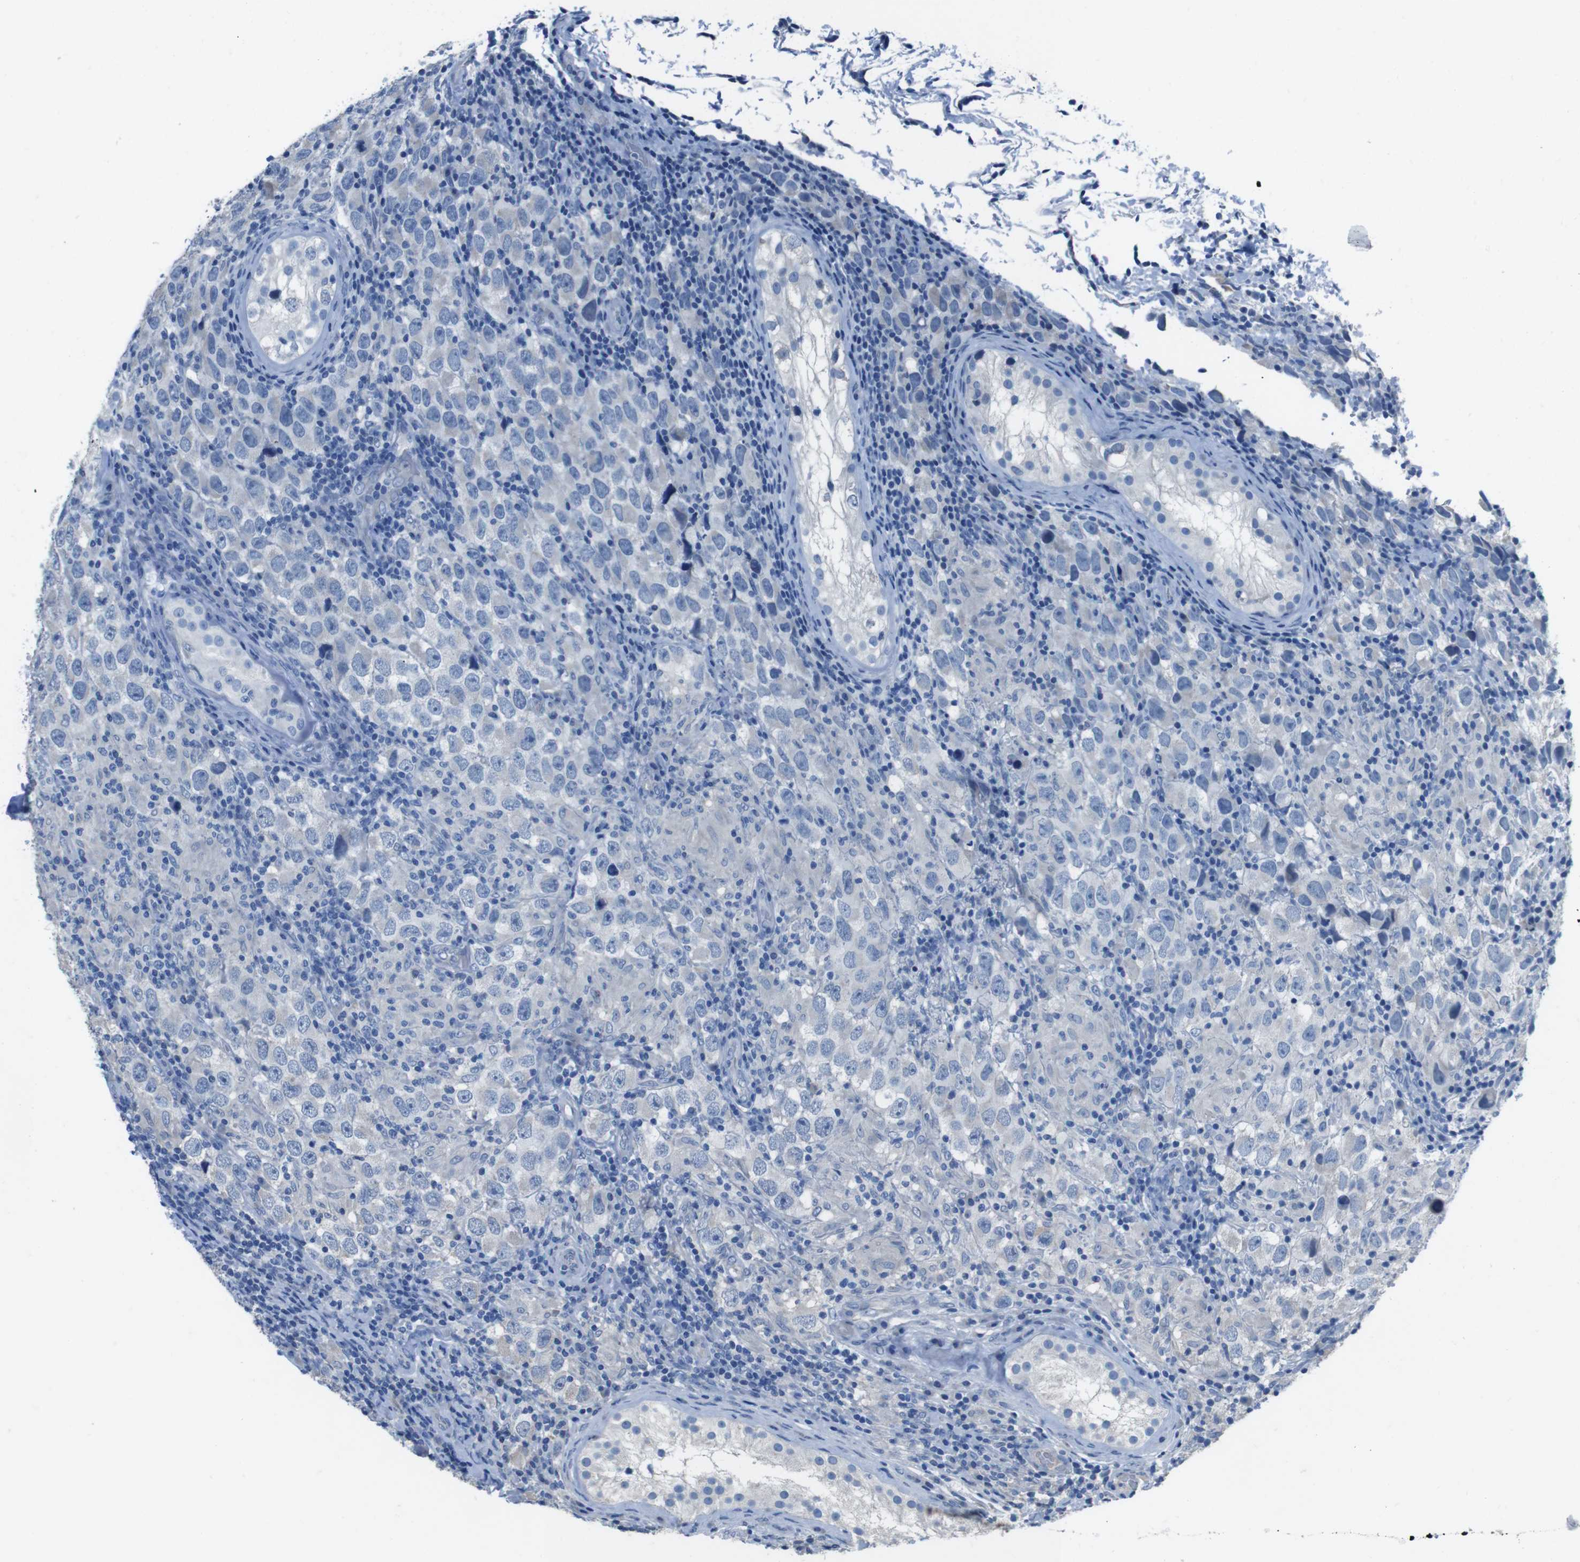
{"staining": {"intensity": "negative", "quantity": "none", "location": "none"}, "tissue": "testis cancer", "cell_type": "Tumor cells", "image_type": "cancer", "snomed": [{"axis": "morphology", "description": "Carcinoma, Embryonal, NOS"}, {"axis": "topography", "description": "Testis"}], "caption": "The micrograph exhibits no significant staining in tumor cells of testis embryonal carcinoma.", "gene": "CYP2C8", "patient": {"sex": "male", "age": 21}}